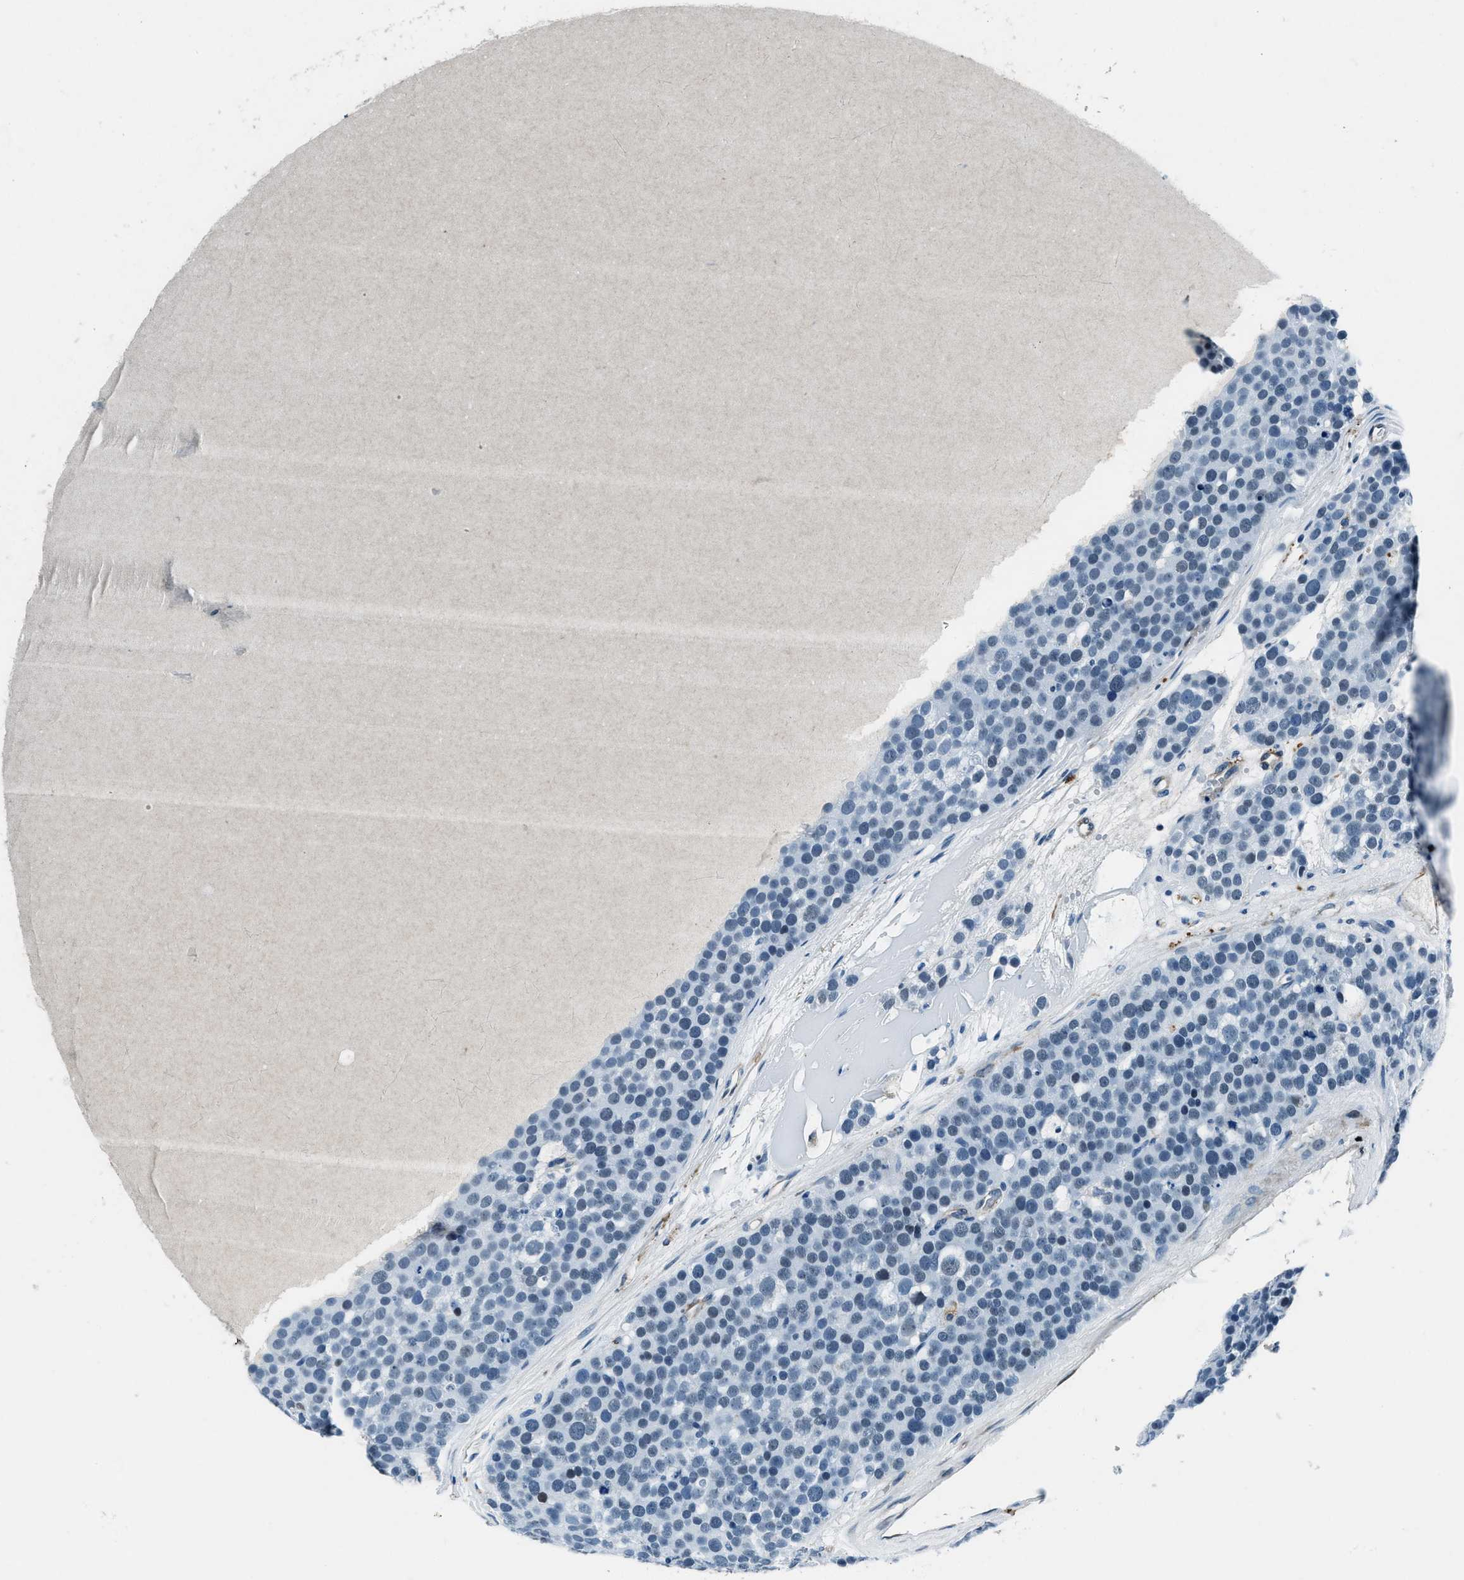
{"staining": {"intensity": "negative", "quantity": "none", "location": "none"}, "tissue": "testis cancer", "cell_type": "Tumor cells", "image_type": "cancer", "snomed": [{"axis": "morphology", "description": "Seminoma, NOS"}, {"axis": "topography", "description": "Testis"}], "caption": "Photomicrograph shows no significant protein staining in tumor cells of testis seminoma. The staining is performed using DAB brown chromogen with nuclei counter-stained in using hematoxylin.", "gene": "PTPDC1", "patient": {"sex": "male", "age": 71}}